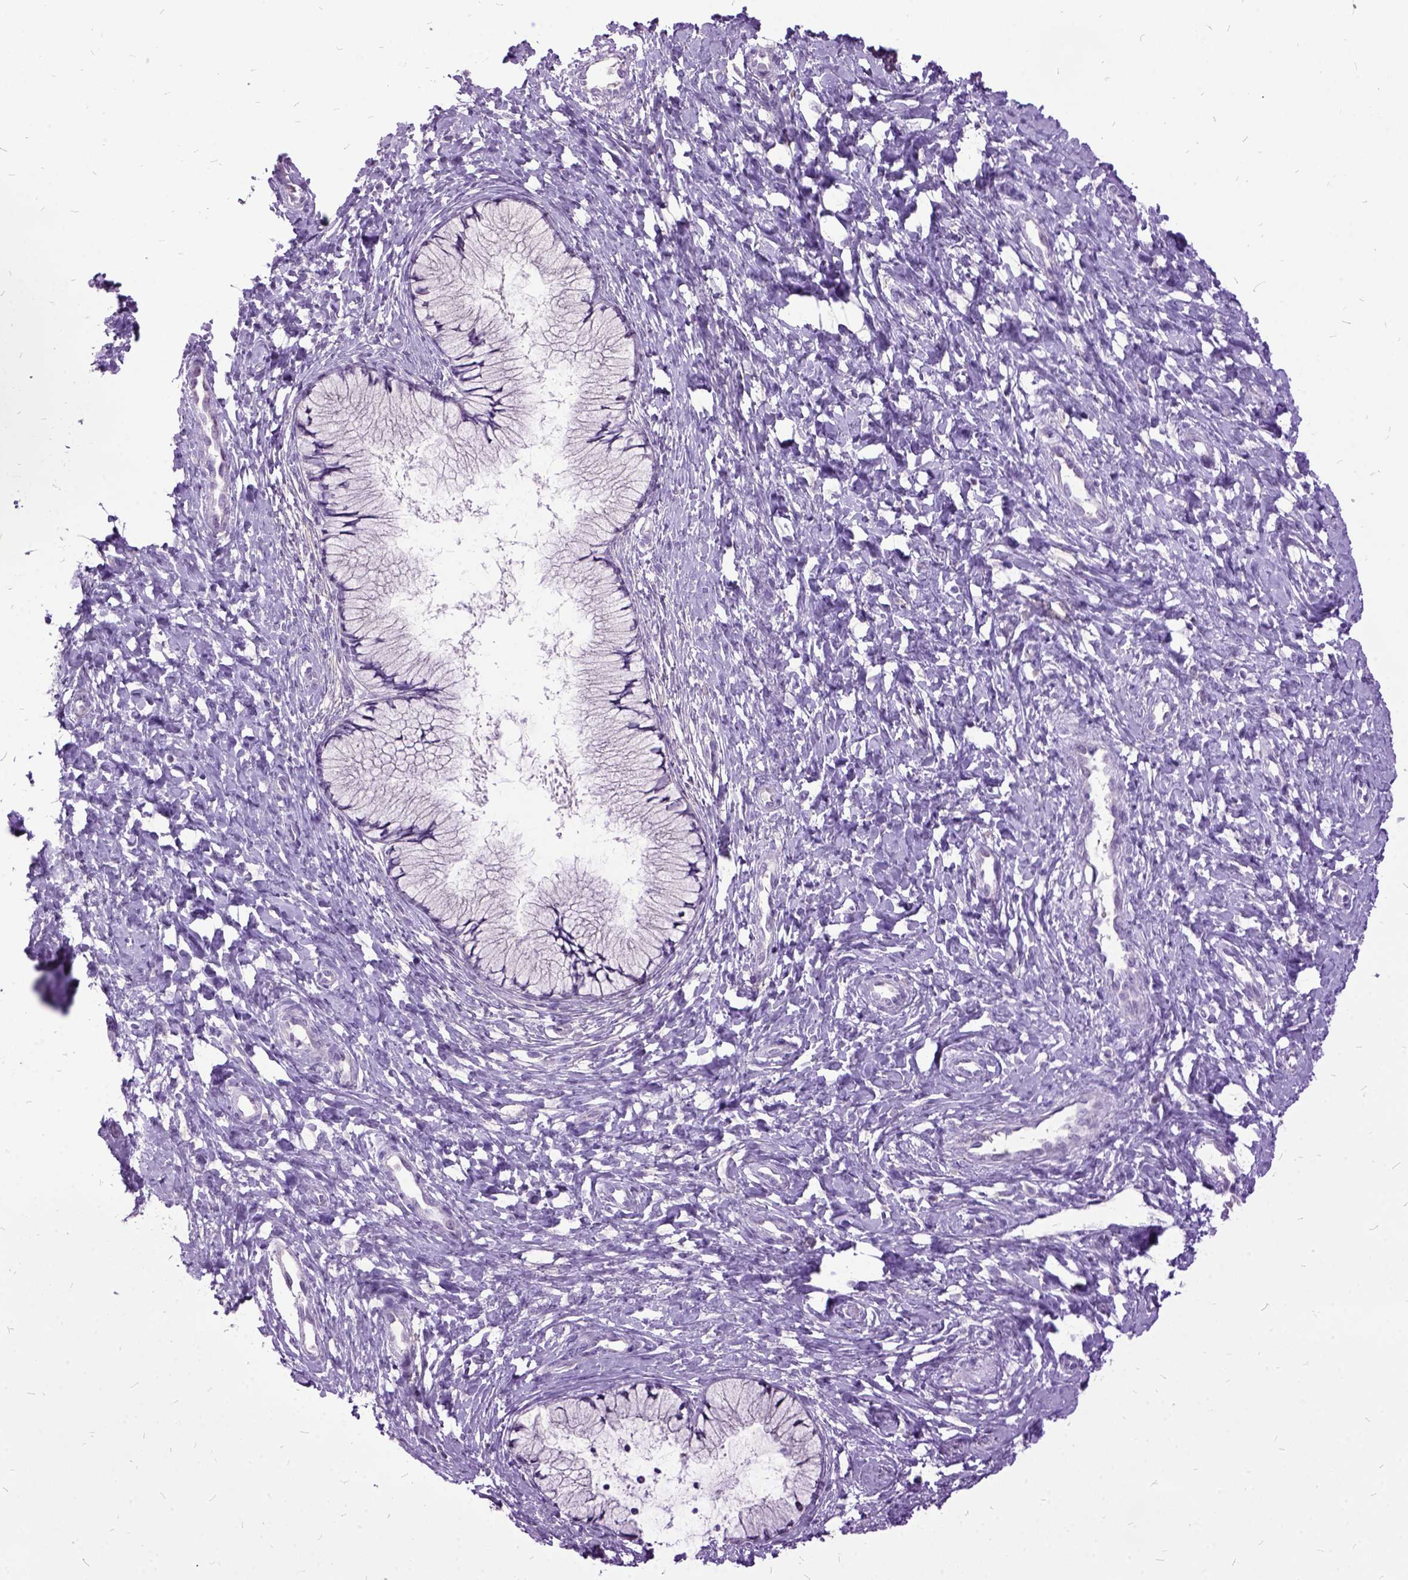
{"staining": {"intensity": "negative", "quantity": "none", "location": "none"}, "tissue": "cervix", "cell_type": "Glandular cells", "image_type": "normal", "snomed": [{"axis": "morphology", "description": "Normal tissue, NOS"}, {"axis": "topography", "description": "Cervix"}], "caption": "This is an immunohistochemistry image of benign cervix. There is no staining in glandular cells.", "gene": "MME", "patient": {"sex": "female", "age": 37}}